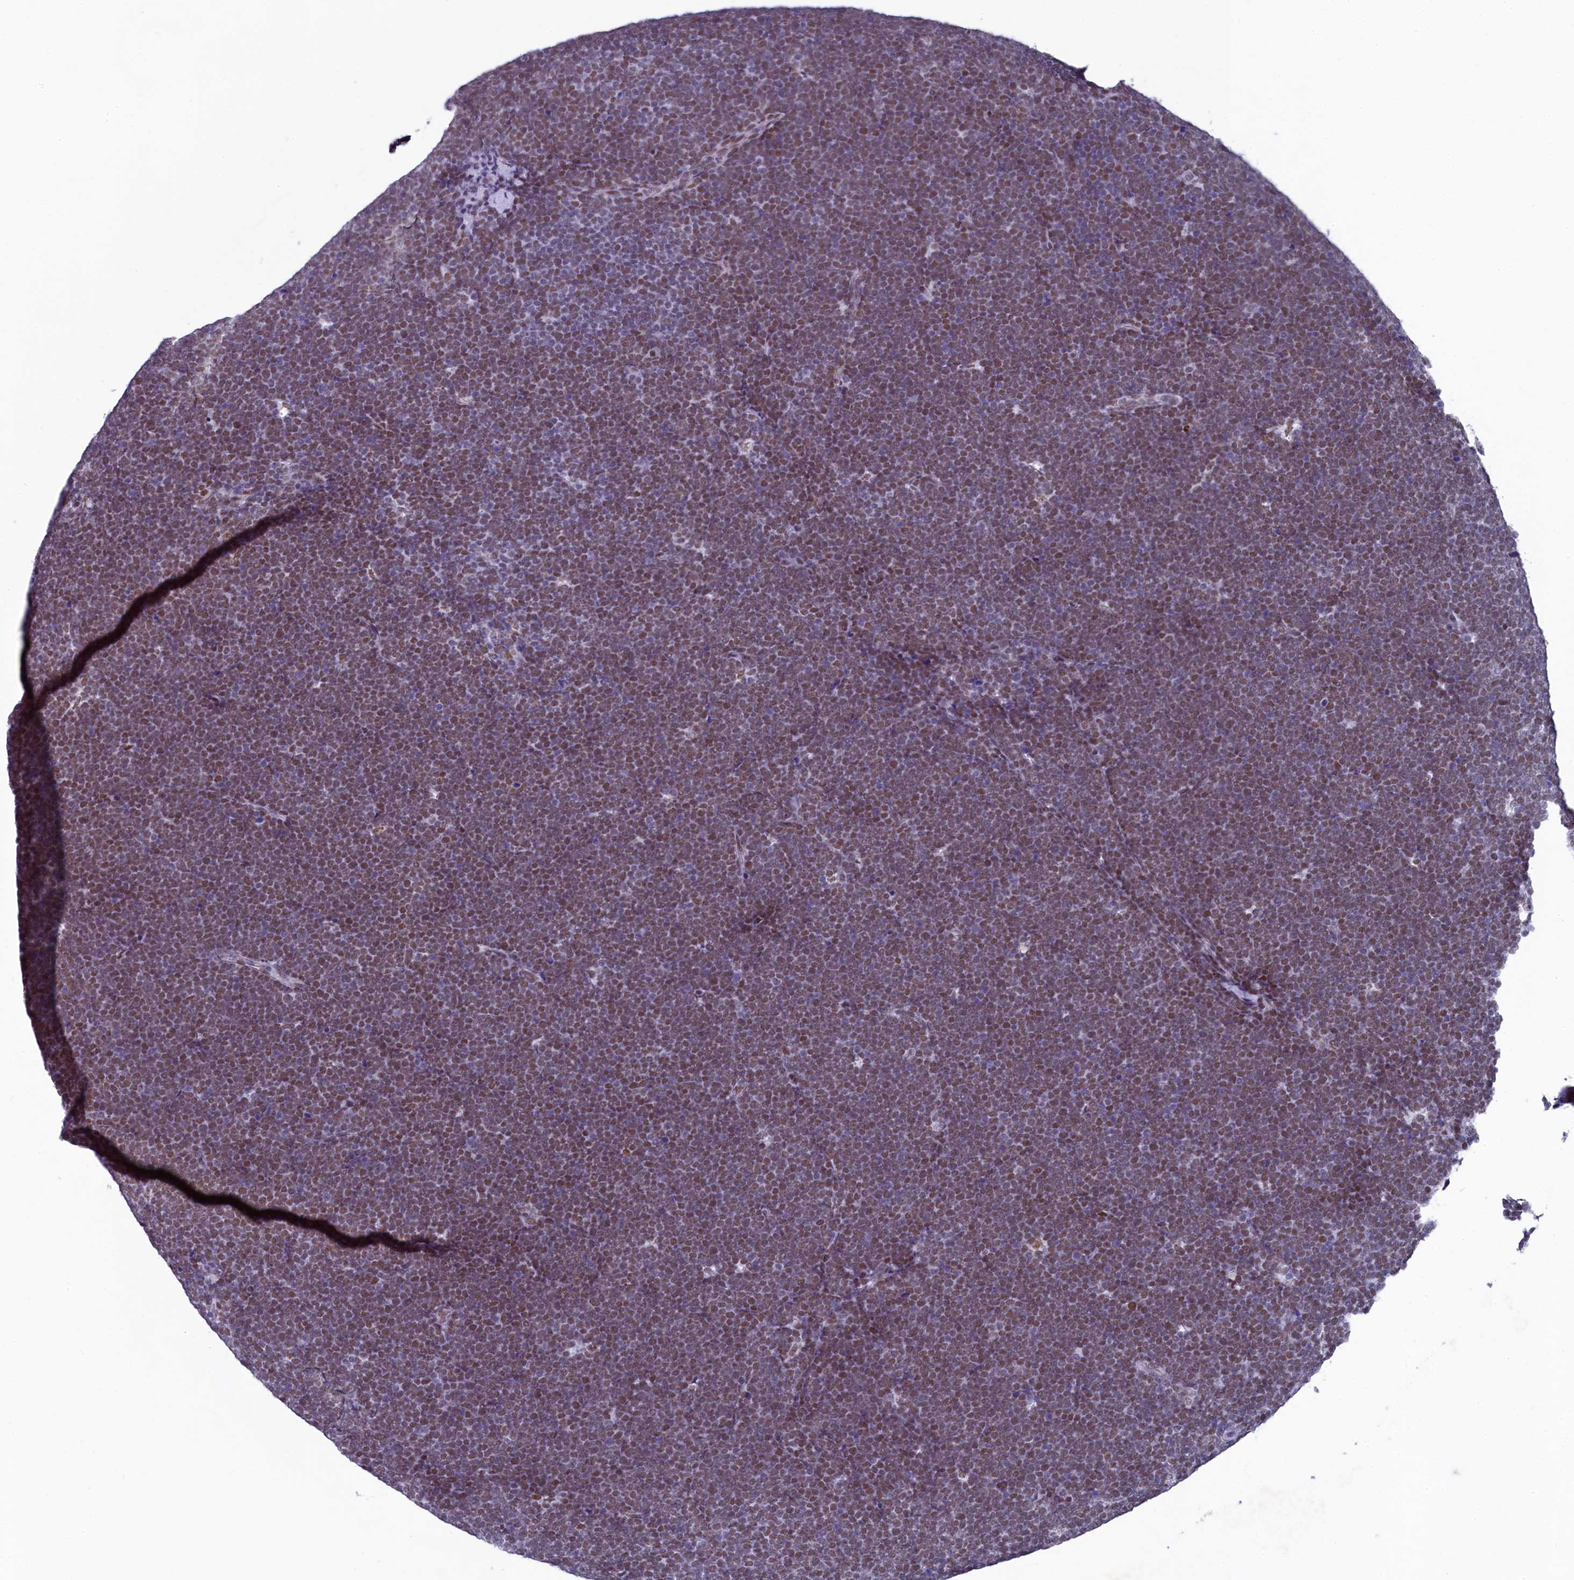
{"staining": {"intensity": "moderate", "quantity": ">75%", "location": "nuclear"}, "tissue": "lymphoma", "cell_type": "Tumor cells", "image_type": "cancer", "snomed": [{"axis": "morphology", "description": "Malignant lymphoma, non-Hodgkin's type, High grade"}, {"axis": "topography", "description": "Lymph node"}], "caption": "Immunohistochemistry (IHC) histopathology image of human lymphoma stained for a protein (brown), which demonstrates medium levels of moderate nuclear positivity in about >75% of tumor cells.", "gene": "SUGP2", "patient": {"sex": "male", "age": 13}}